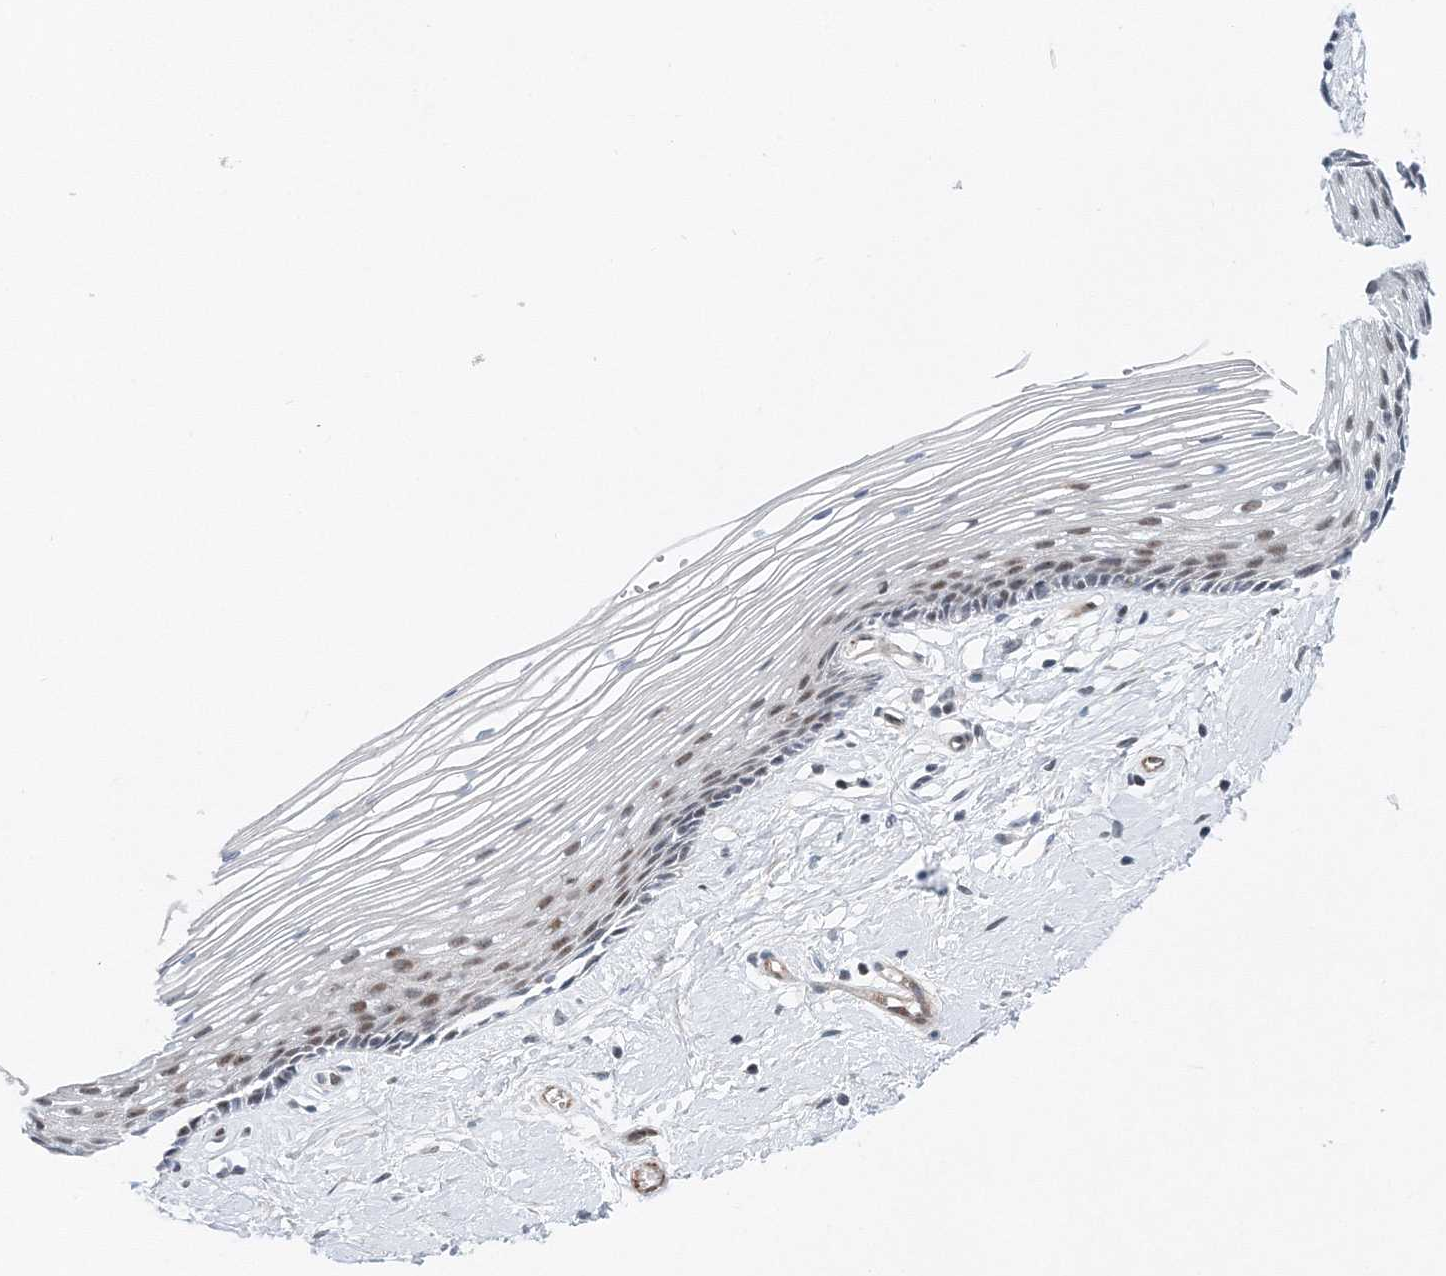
{"staining": {"intensity": "moderate", "quantity": "25%-75%", "location": "nuclear"}, "tissue": "vagina", "cell_type": "Squamous epithelial cells", "image_type": "normal", "snomed": [{"axis": "morphology", "description": "Normal tissue, NOS"}, {"axis": "topography", "description": "Vagina"}], "caption": "Normal vagina exhibits moderate nuclear positivity in approximately 25%-75% of squamous epithelial cells The staining was performed using DAB (3,3'-diaminobenzidine), with brown indicating positive protein expression. Nuclei are stained blue with hematoxylin..", "gene": "UIMC1", "patient": {"sex": "female", "age": 46}}